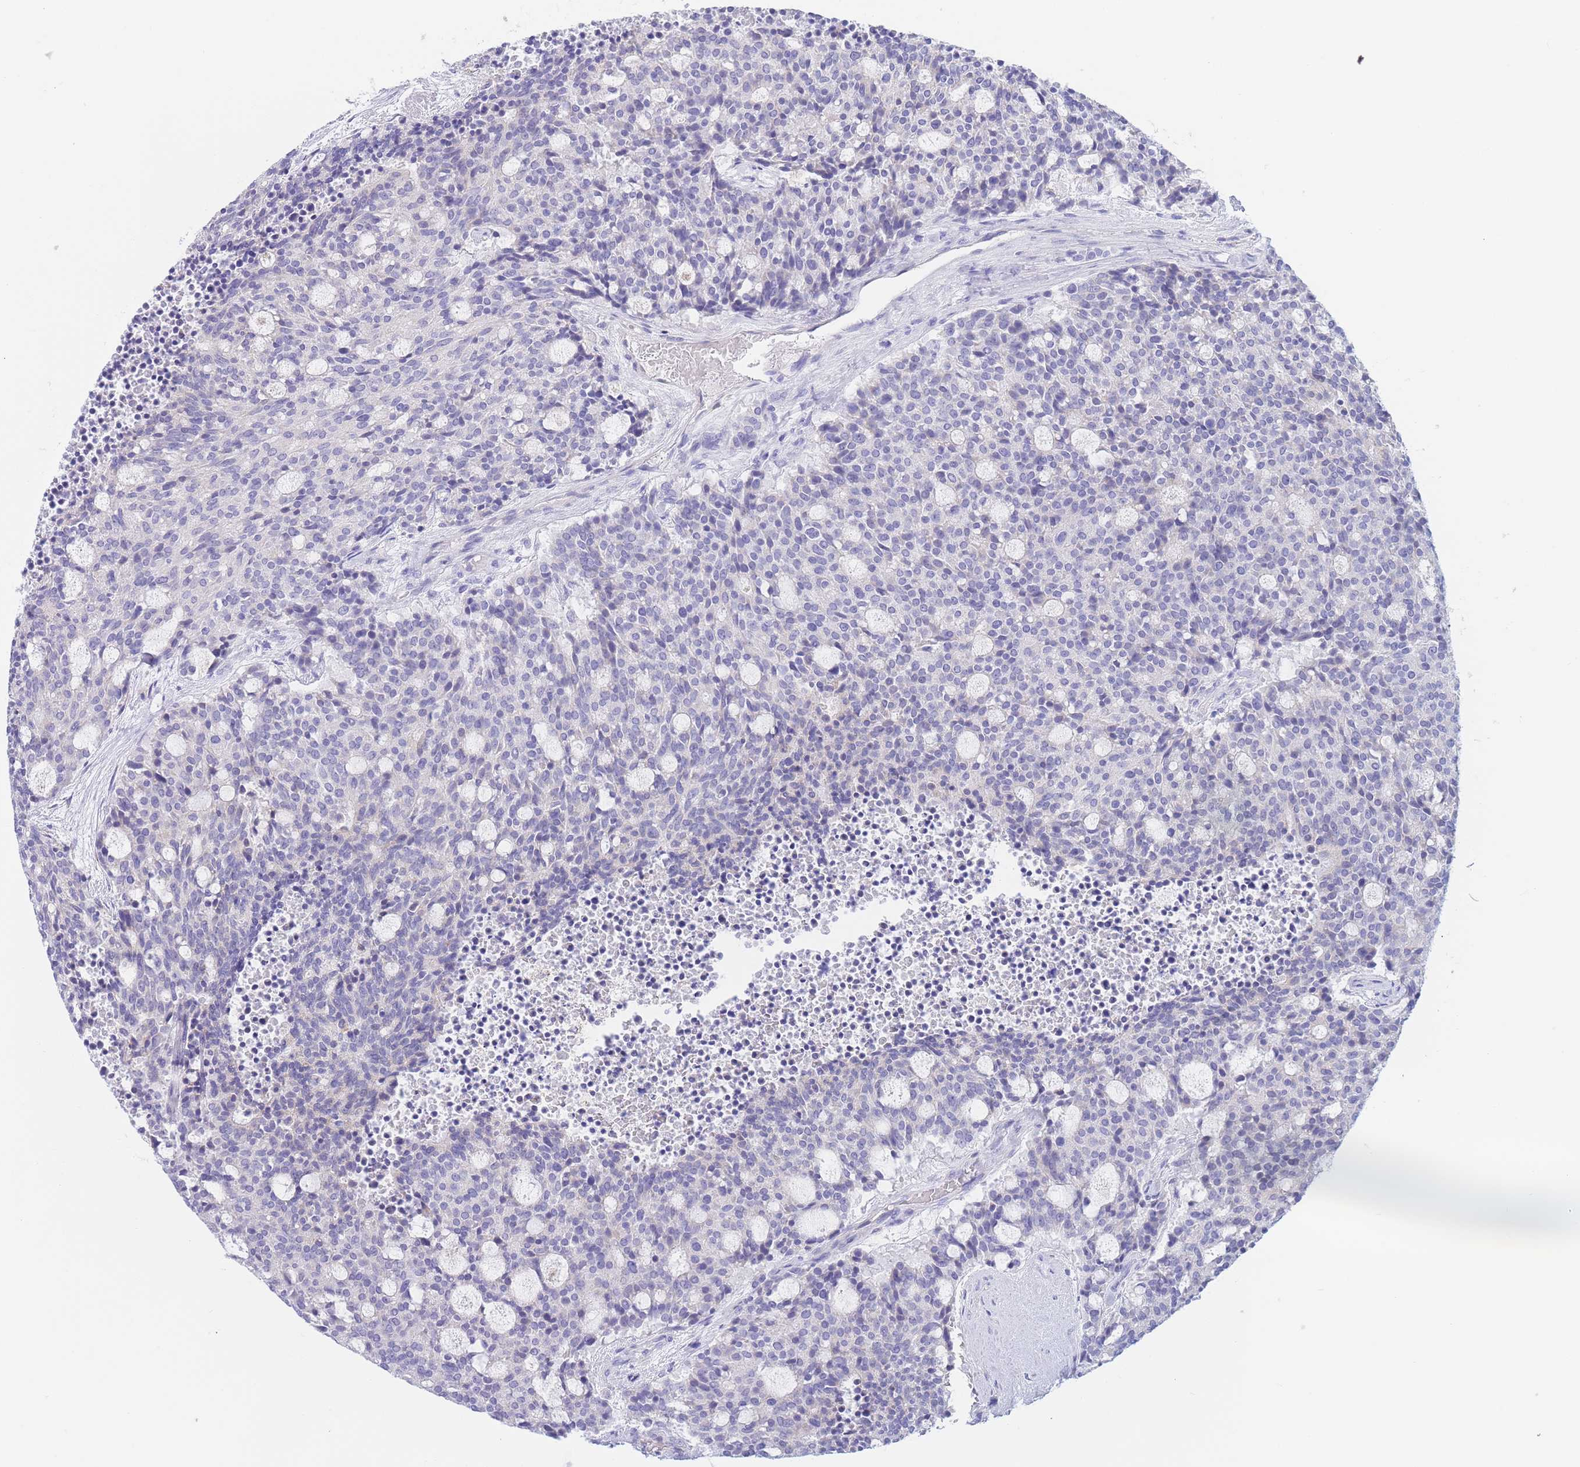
{"staining": {"intensity": "negative", "quantity": "none", "location": "none"}, "tissue": "carcinoid", "cell_type": "Tumor cells", "image_type": "cancer", "snomed": [{"axis": "morphology", "description": "Carcinoid, malignant, NOS"}, {"axis": "topography", "description": "Pancreas"}], "caption": "Tumor cells show no significant protein expression in carcinoid.", "gene": "PCDHB3", "patient": {"sex": "female", "age": 54}}